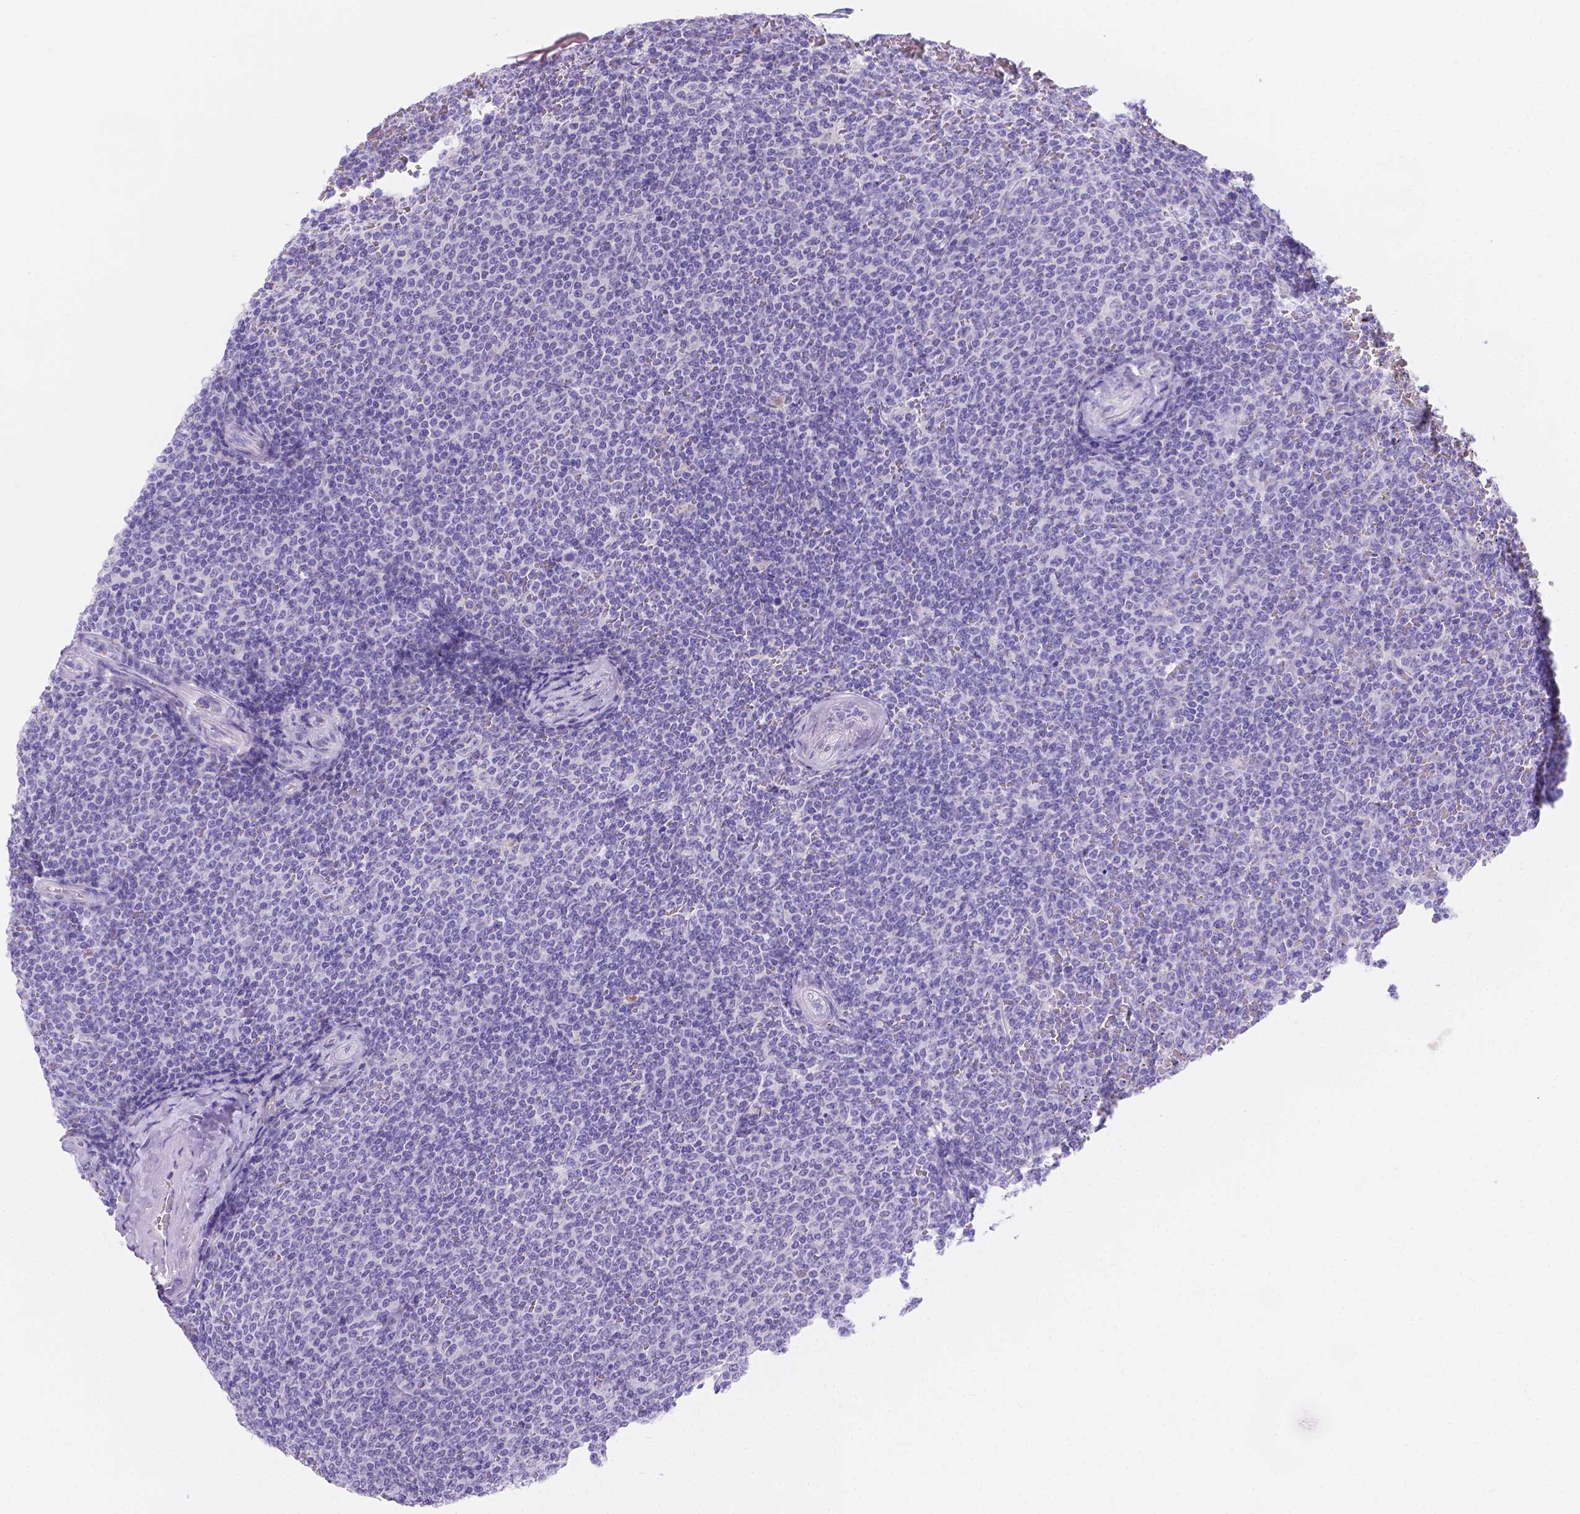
{"staining": {"intensity": "negative", "quantity": "none", "location": "none"}, "tissue": "lymphoma", "cell_type": "Tumor cells", "image_type": "cancer", "snomed": [{"axis": "morphology", "description": "Malignant lymphoma, non-Hodgkin's type, Low grade"}, {"axis": "topography", "description": "Spleen"}], "caption": "IHC of low-grade malignant lymphoma, non-Hodgkin's type reveals no positivity in tumor cells.", "gene": "MLN", "patient": {"sex": "female", "age": 77}}